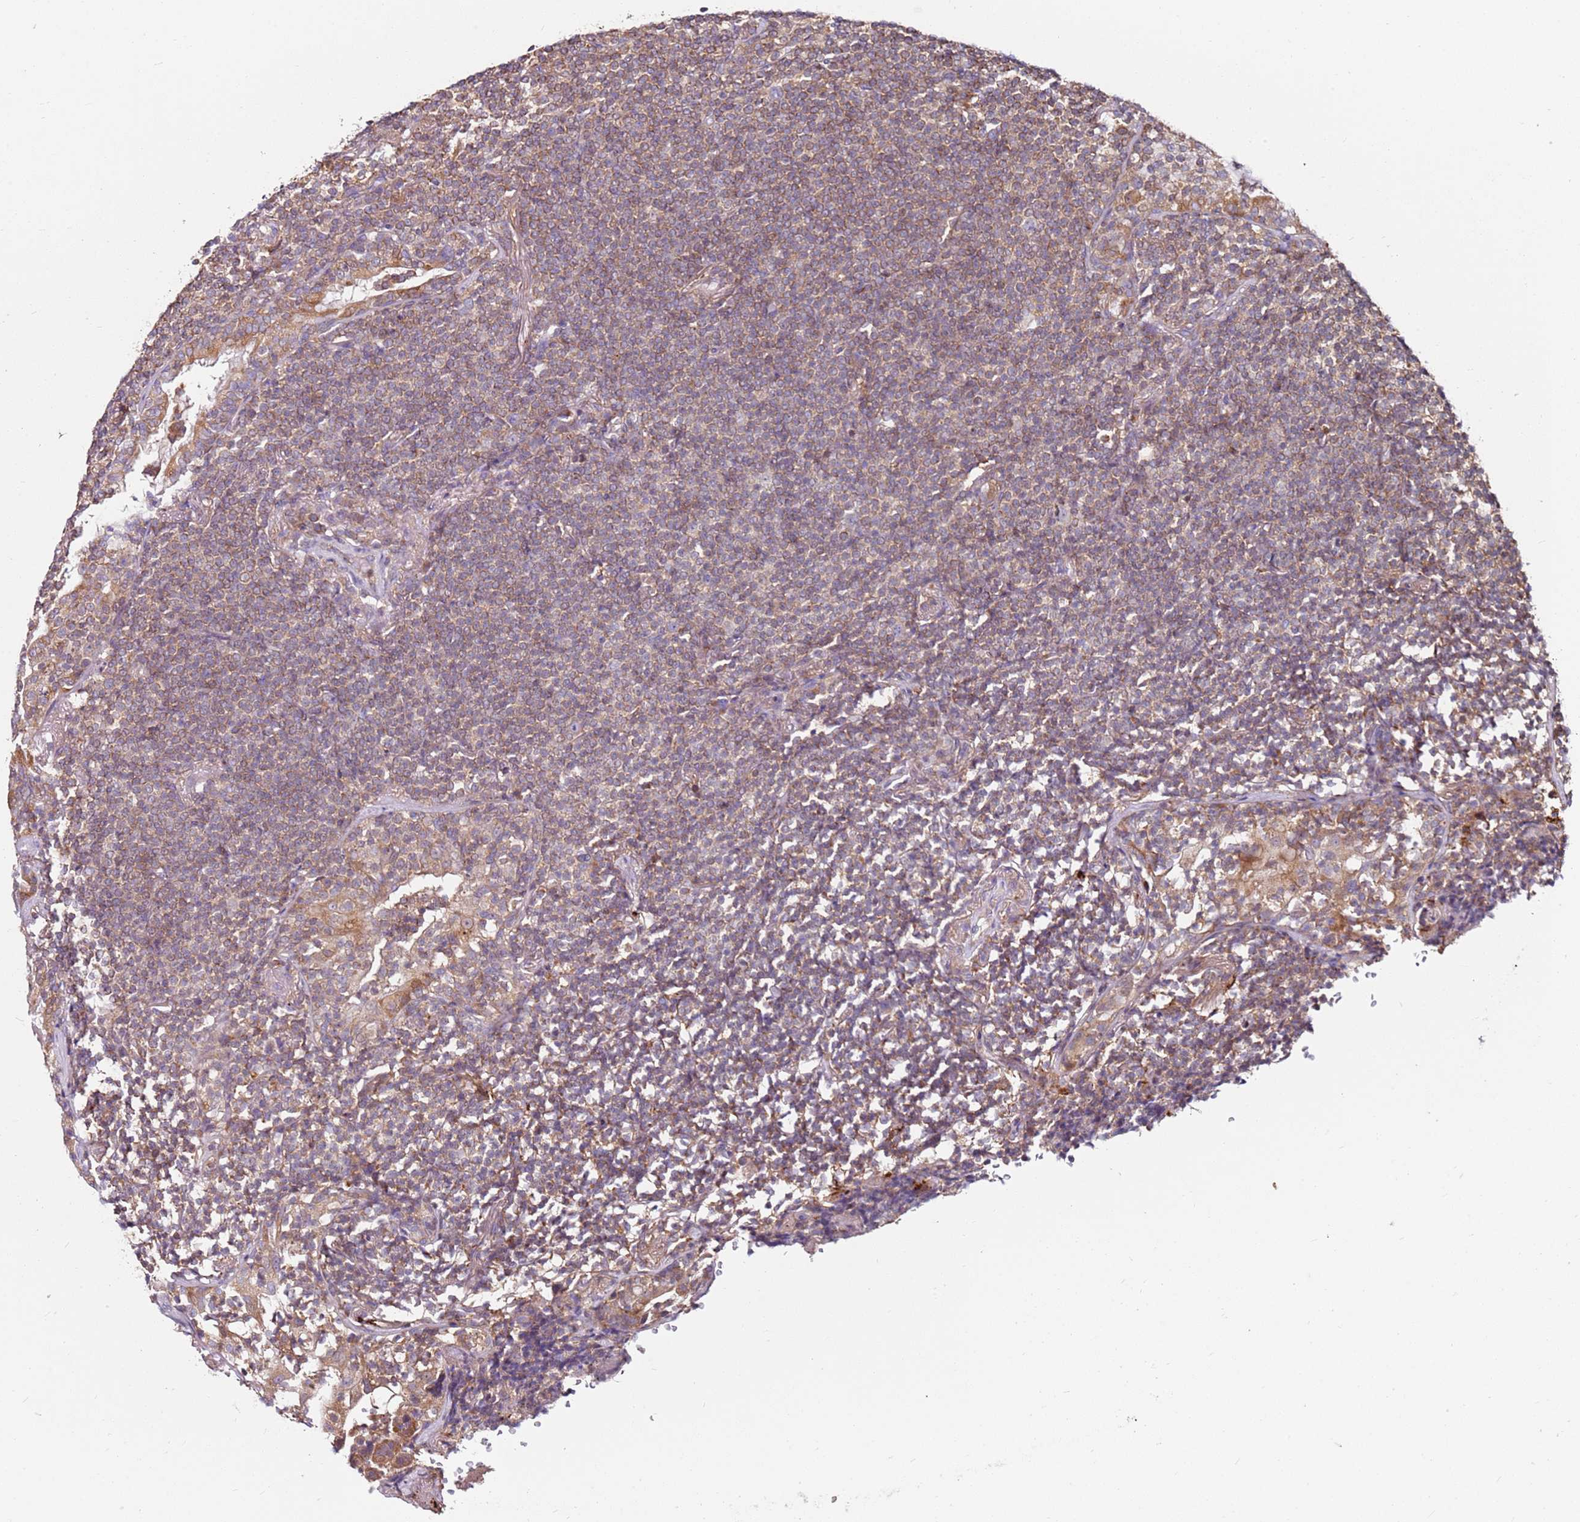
{"staining": {"intensity": "moderate", "quantity": ">75%", "location": "cytoplasmic/membranous"}, "tissue": "lymphoma", "cell_type": "Tumor cells", "image_type": "cancer", "snomed": [{"axis": "morphology", "description": "Malignant lymphoma, non-Hodgkin's type, Low grade"}, {"axis": "topography", "description": "Lung"}], "caption": "This histopathology image shows IHC staining of human lymphoma, with medium moderate cytoplasmic/membranous staining in approximately >75% of tumor cells.", "gene": "CNOT9", "patient": {"sex": "female", "age": 71}}